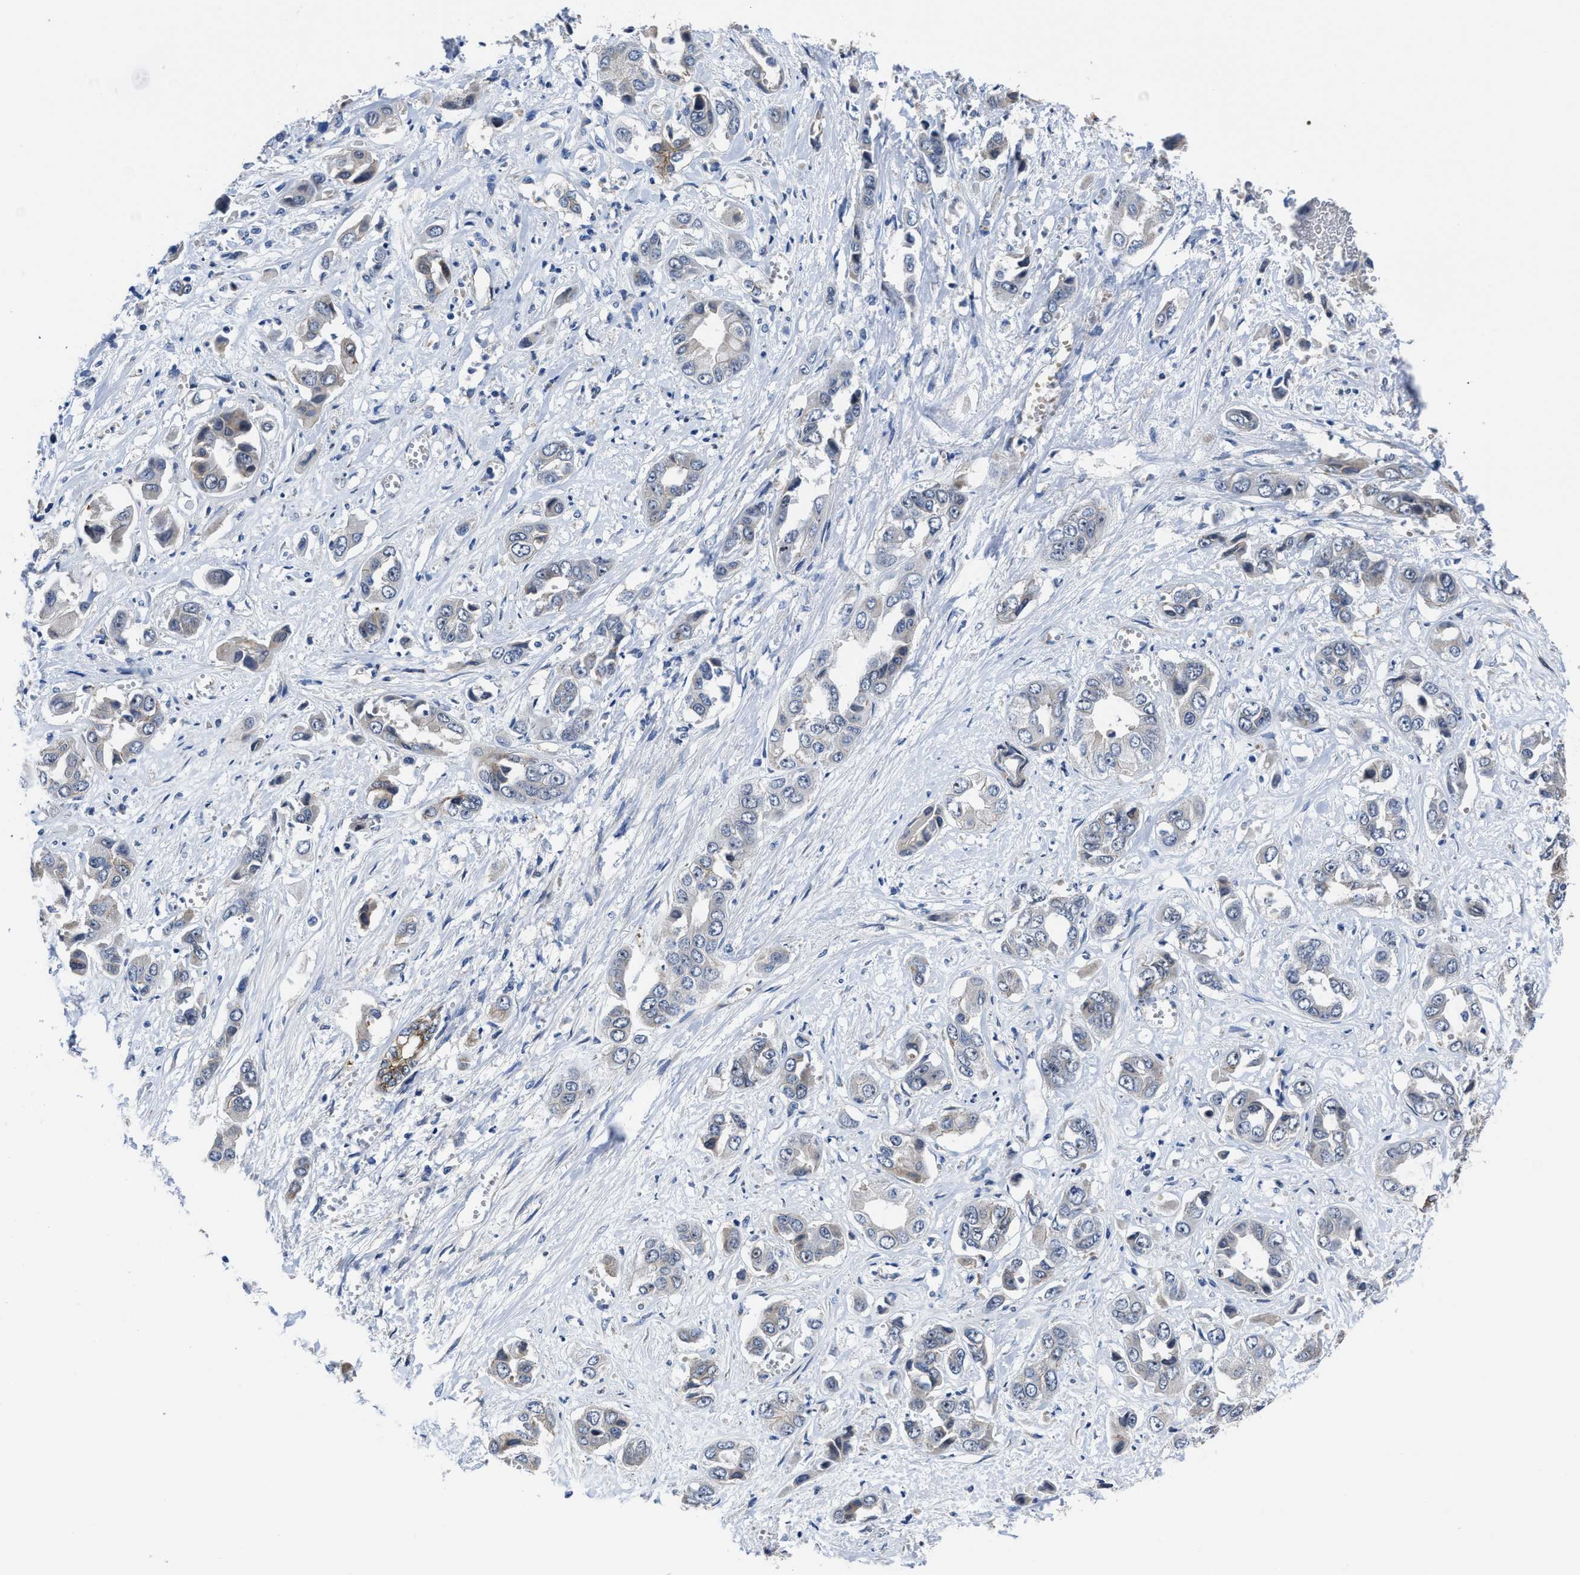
{"staining": {"intensity": "negative", "quantity": "none", "location": "none"}, "tissue": "liver cancer", "cell_type": "Tumor cells", "image_type": "cancer", "snomed": [{"axis": "morphology", "description": "Cholangiocarcinoma"}, {"axis": "topography", "description": "Liver"}], "caption": "This is an immunohistochemistry (IHC) histopathology image of human liver cholangiocarcinoma. There is no expression in tumor cells.", "gene": "GHITM", "patient": {"sex": "female", "age": 52}}